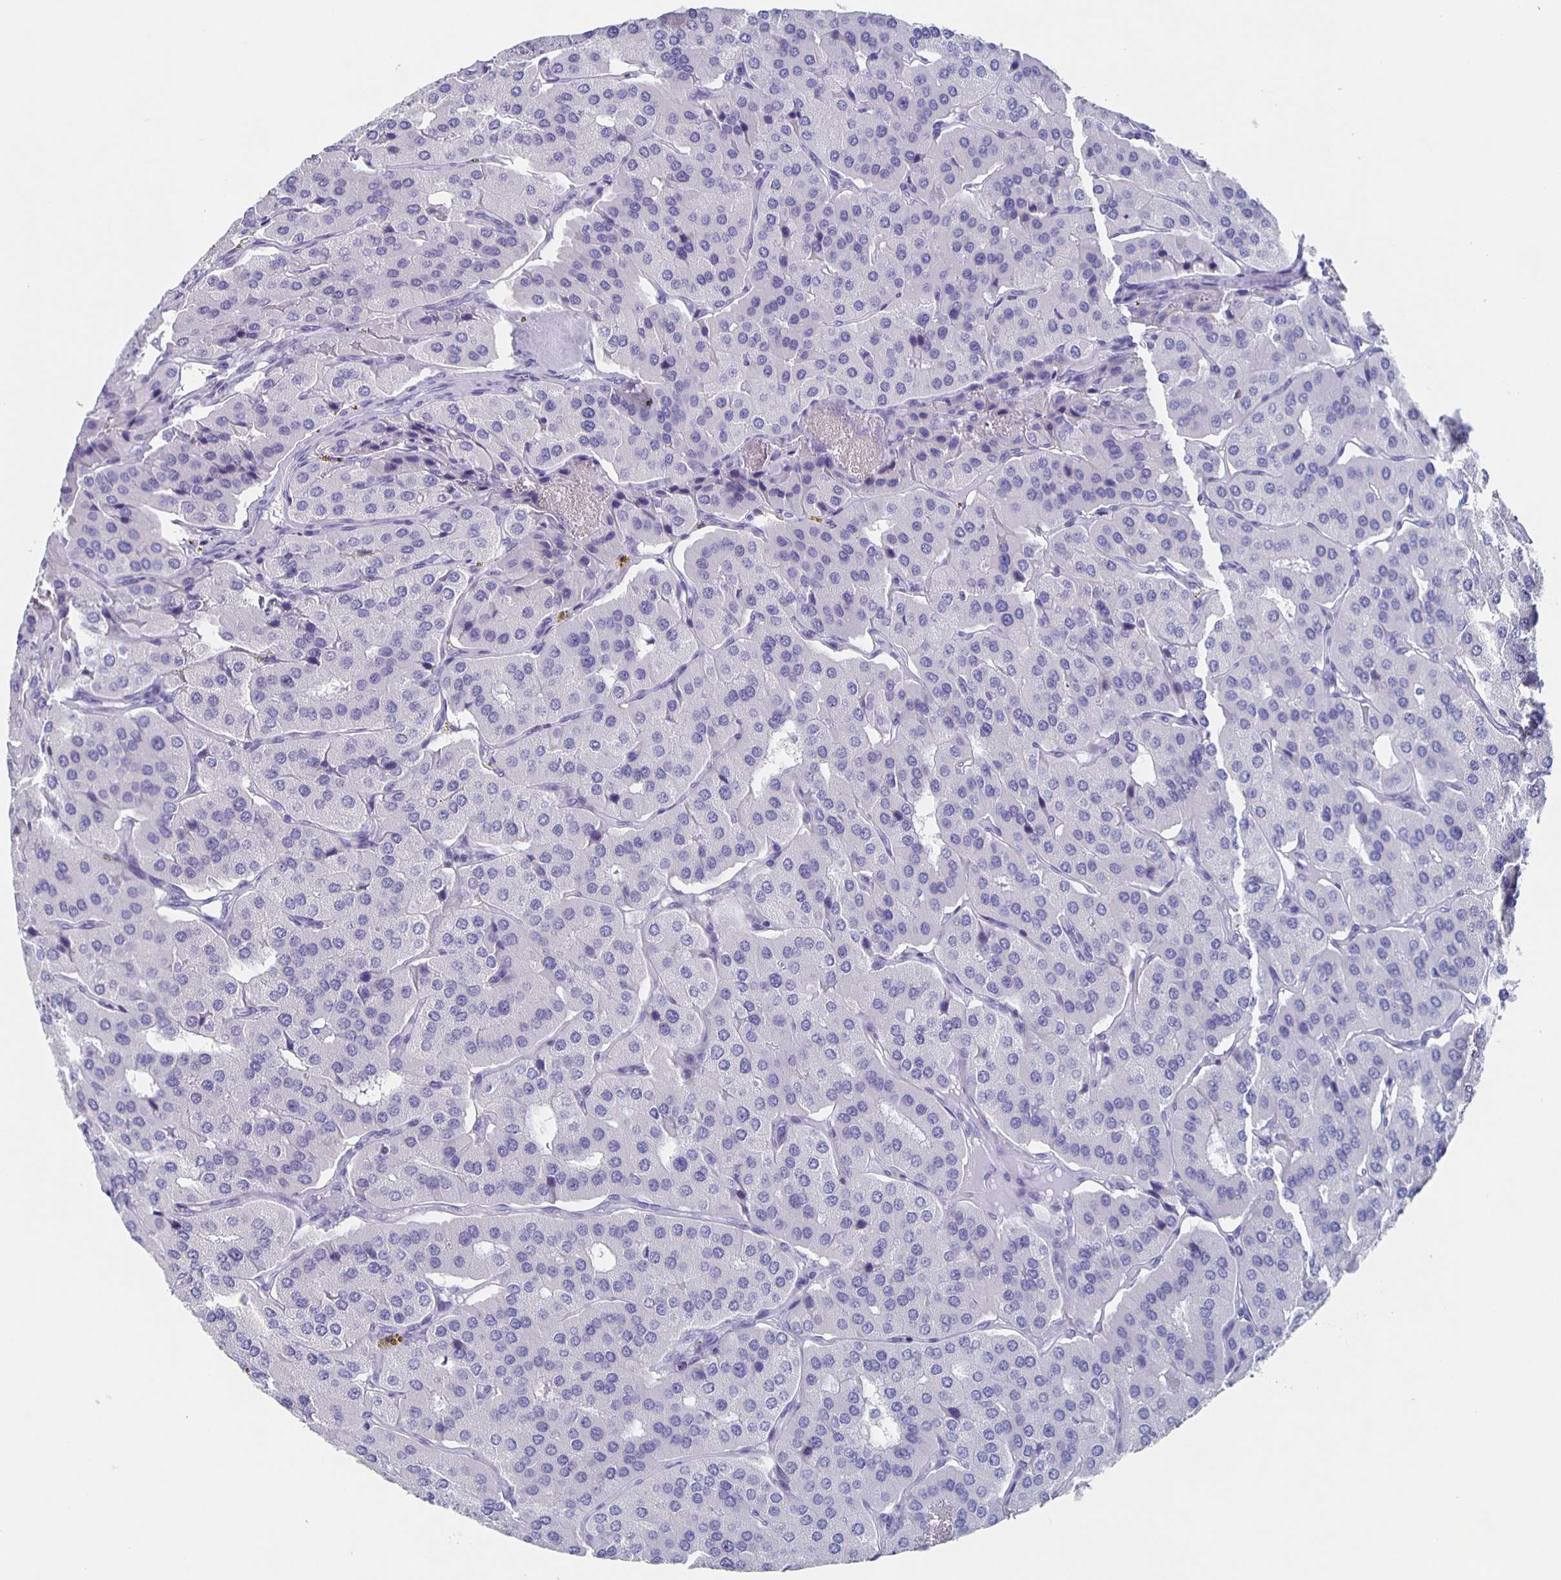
{"staining": {"intensity": "negative", "quantity": "none", "location": "none"}, "tissue": "parathyroid gland", "cell_type": "Glandular cells", "image_type": "normal", "snomed": [{"axis": "morphology", "description": "Normal tissue, NOS"}, {"axis": "morphology", "description": "Adenoma, NOS"}, {"axis": "topography", "description": "Parathyroid gland"}], "caption": "An immunohistochemistry (IHC) histopathology image of benign parathyroid gland is shown. There is no staining in glandular cells of parathyroid gland. (Brightfield microscopy of DAB immunohistochemistry at high magnification).", "gene": "SLC34A2", "patient": {"sex": "female", "age": 86}}